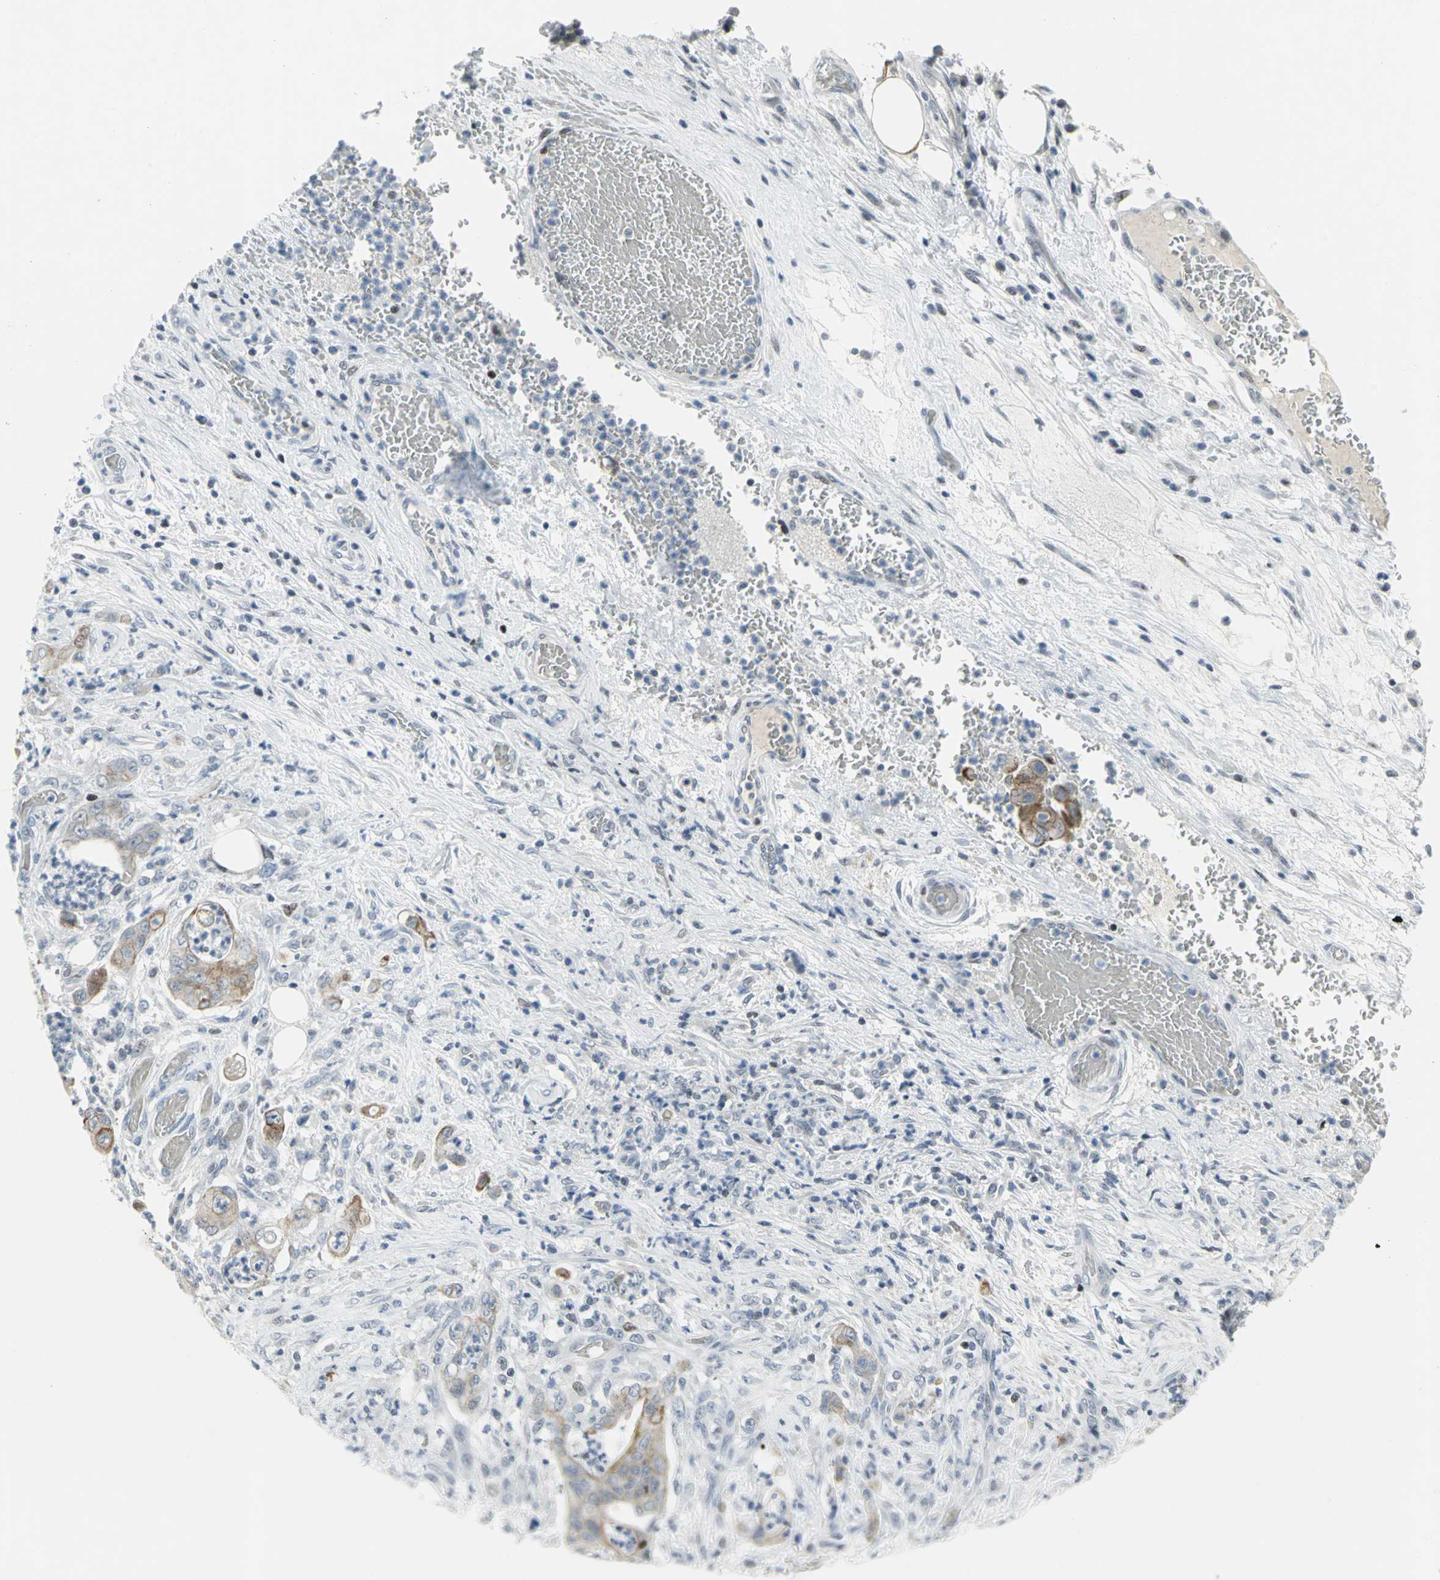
{"staining": {"intensity": "moderate", "quantity": "25%-75%", "location": "cytoplasmic/membranous"}, "tissue": "stomach cancer", "cell_type": "Tumor cells", "image_type": "cancer", "snomed": [{"axis": "morphology", "description": "Adenocarcinoma, NOS"}, {"axis": "topography", "description": "Stomach"}], "caption": "This is a micrograph of immunohistochemistry (IHC) staining of stomach adenocarcinoma, which shows moderate expression in the cytoplasmic/membranous of tumor cells.", "gene": "RPA1", "patient": {"sex": "female", "age": 73}}